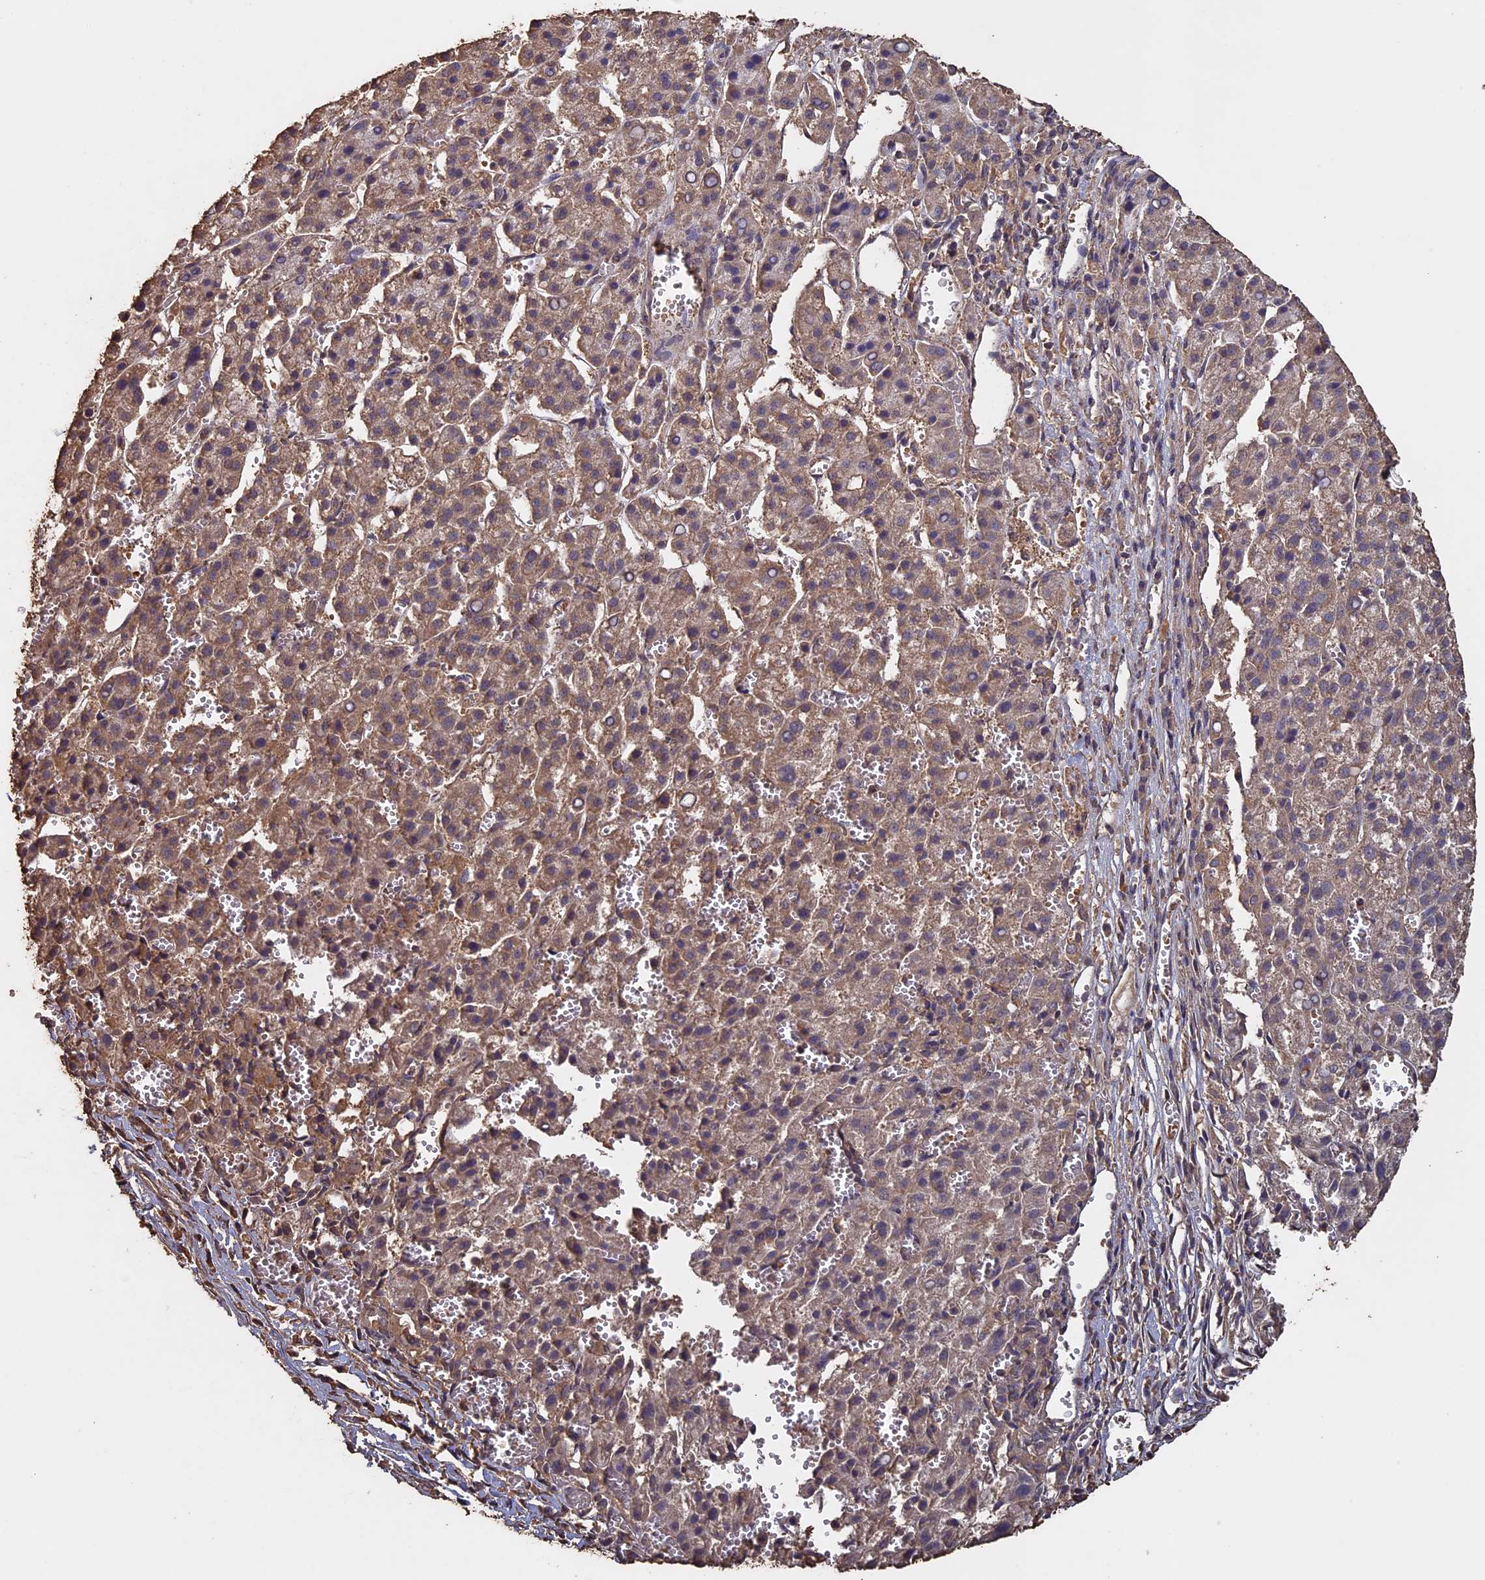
{"staining": {"intensity": "moderate", "quantity": "25%-75%", "location": "cytoplasmic/membranous"}, "tissue": "liver cancer", "cell_type": "Tumor cells", "image_type": "cancer", "snomed": [{"axis": "morphology", "description": "Carcinoma, Hepatocellular, NOS"}, {"axis": "topography", "description": "Liver"}], "caption": "The immunohistochemical stain labels moderate cytoplasmic/membranous staining in tumor cells of hepatocellular carcinoma (liver) tissue.", "gene": "HUNK", "patient": {"sex": "female", "age": 58}}